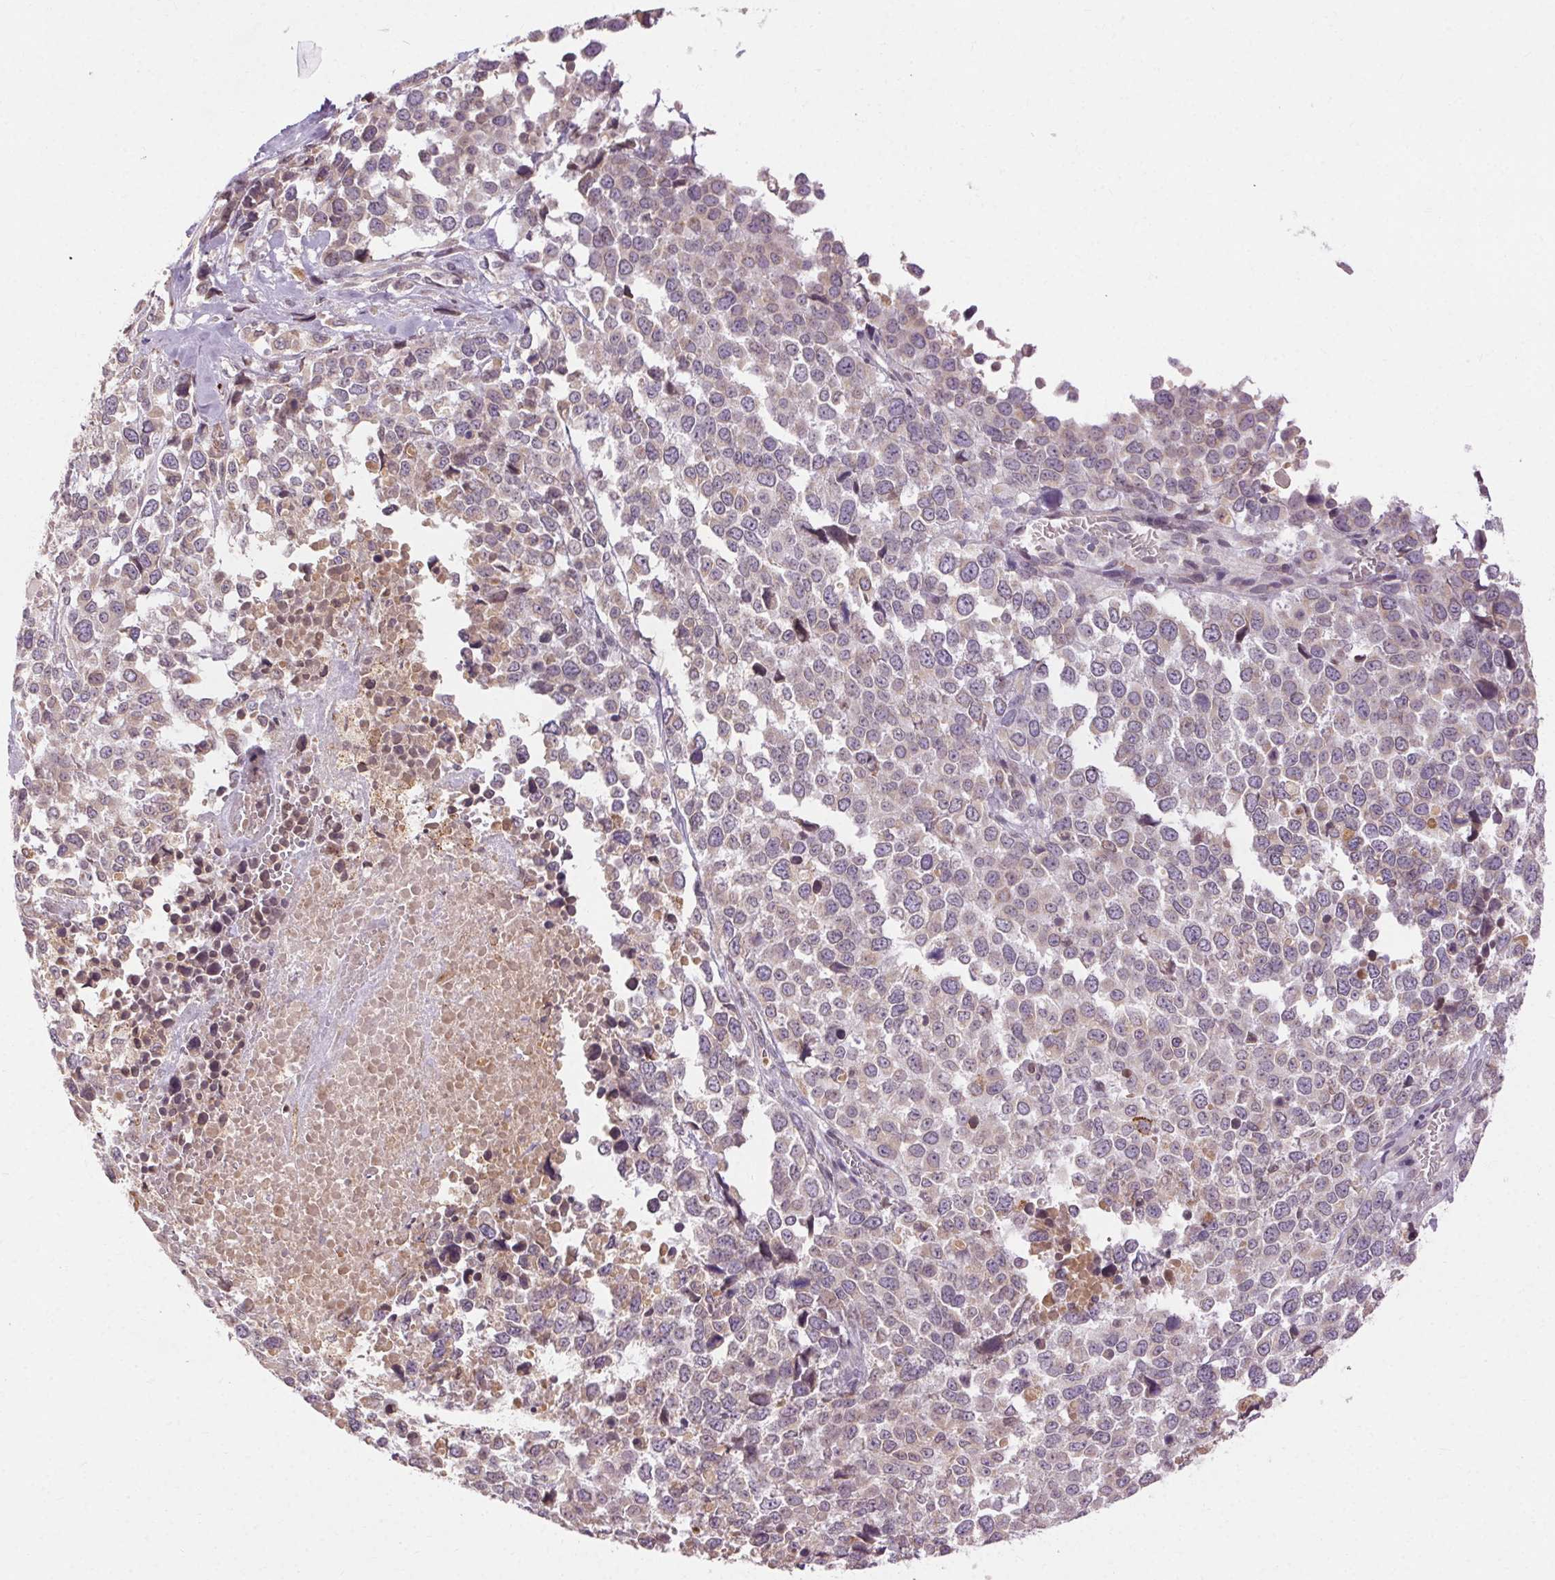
{"staining": {"intensity": "weak", "quantity": "<25%", "location": "cytoplasmic/membranous"}, "tissue": "melanoma", "cell_type": "Tumor cells", "image_type": "cancer", "snomed": [{"axis": "morphology", "description": "Malignant melanoma, Metastatic site"}, {"axis": "topography", "description": "Skin"}], "caption": "Protein analysis of melanoma reveals no significant staining in tumor cells.", "gene": "REP15", "patient": {"sex": "male", "age": 84}}